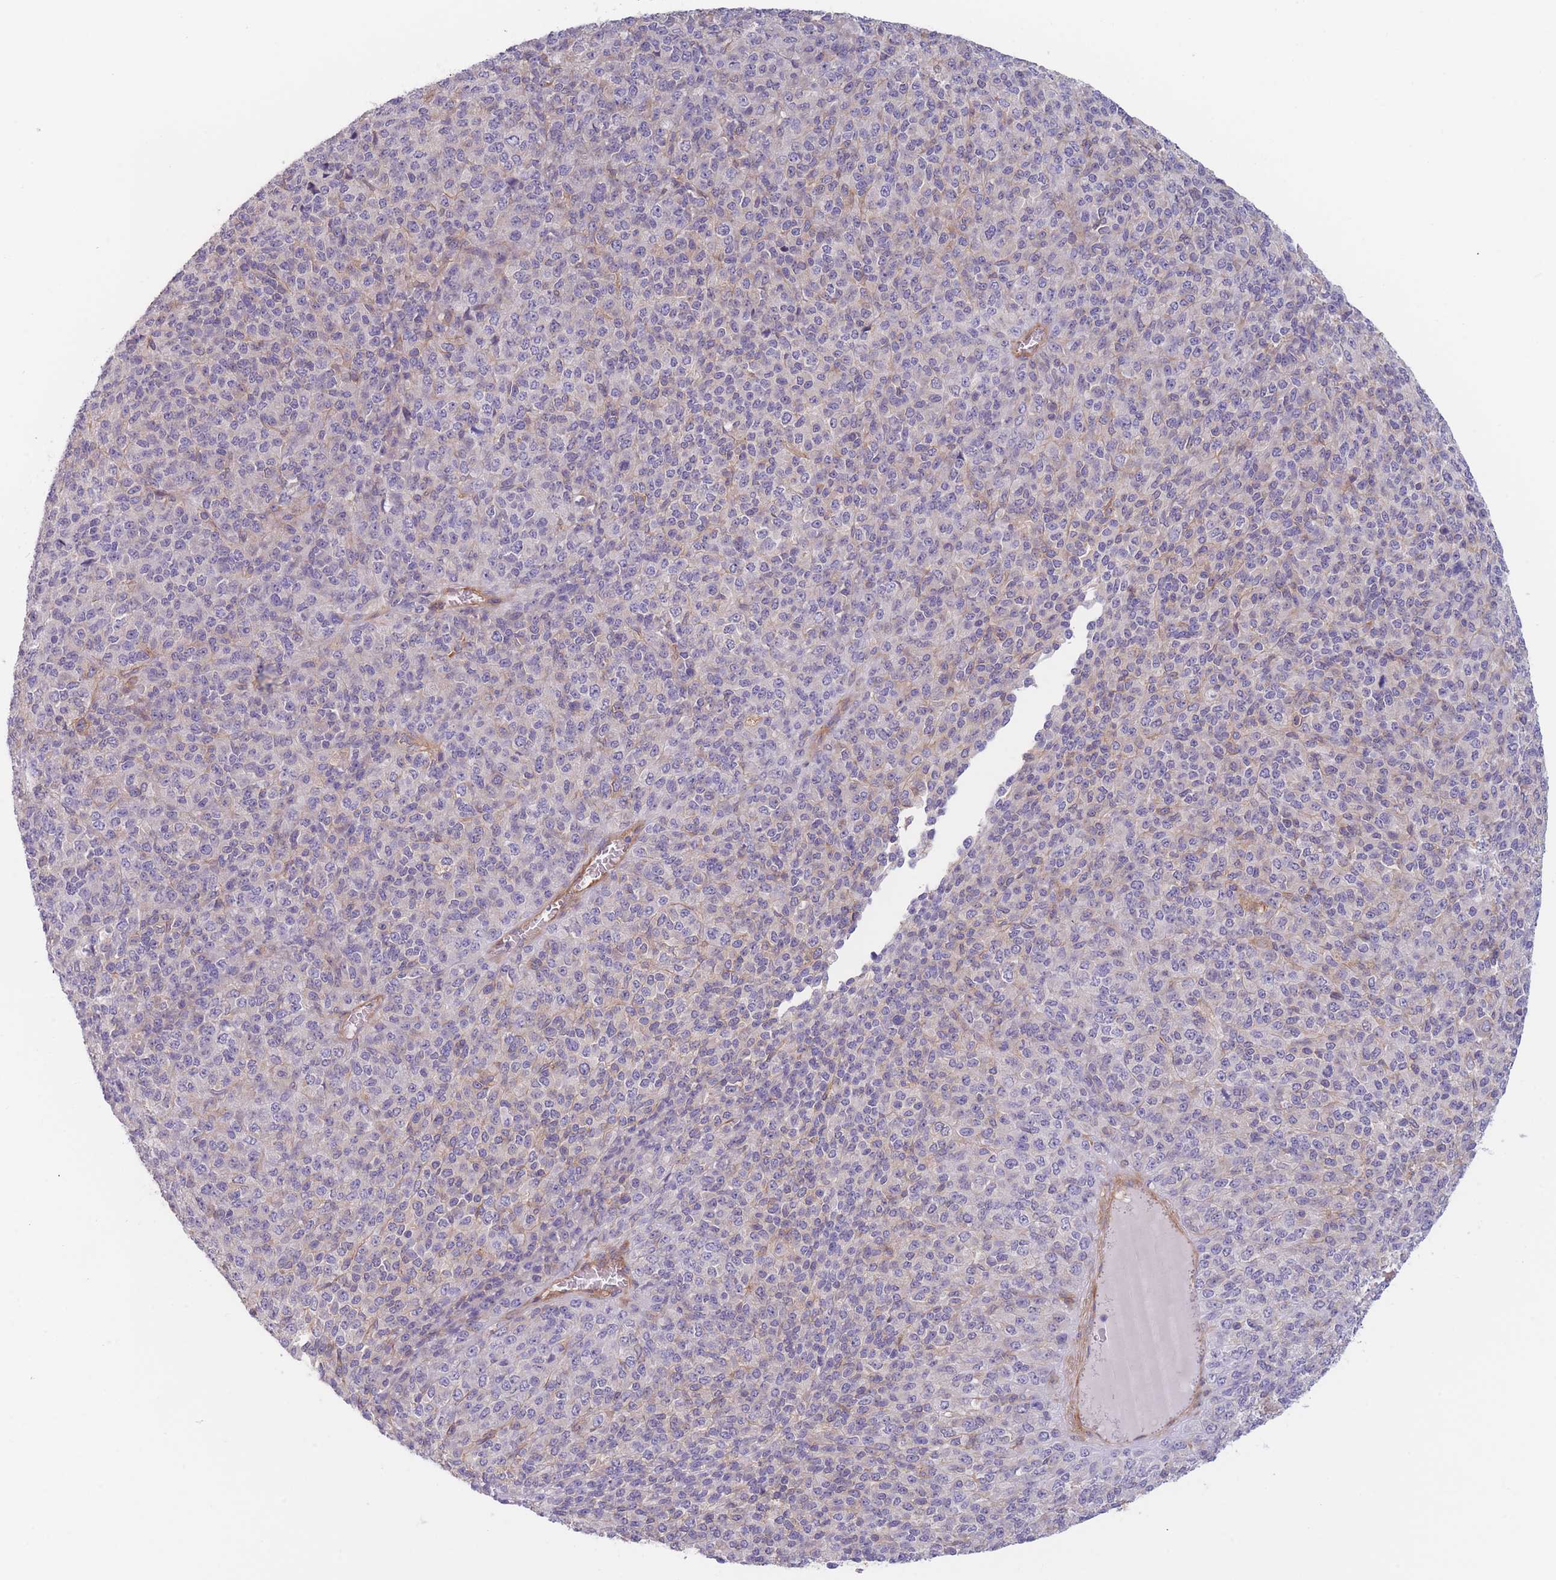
{"staining": {"intensity": "negative", "quantity": "none", "location": "none"}, "tissue": "melanoma", "cell_type": "Tumor cells", "image_type": "cancer", "snomed": [{"axis": "morphology", "description": "Malignant melanoma, Metastatic site"}, {"axis": "topography", "description": "Brain"}], "caption": "DAB (3,3'-diaminobenzidine) immunohistochemical staining of human malignant melanoma (metastatic site) reveals no significant expression in tumor cells.", "gene": "WDR93", "patient": {"sex": "female", "age": 56}}